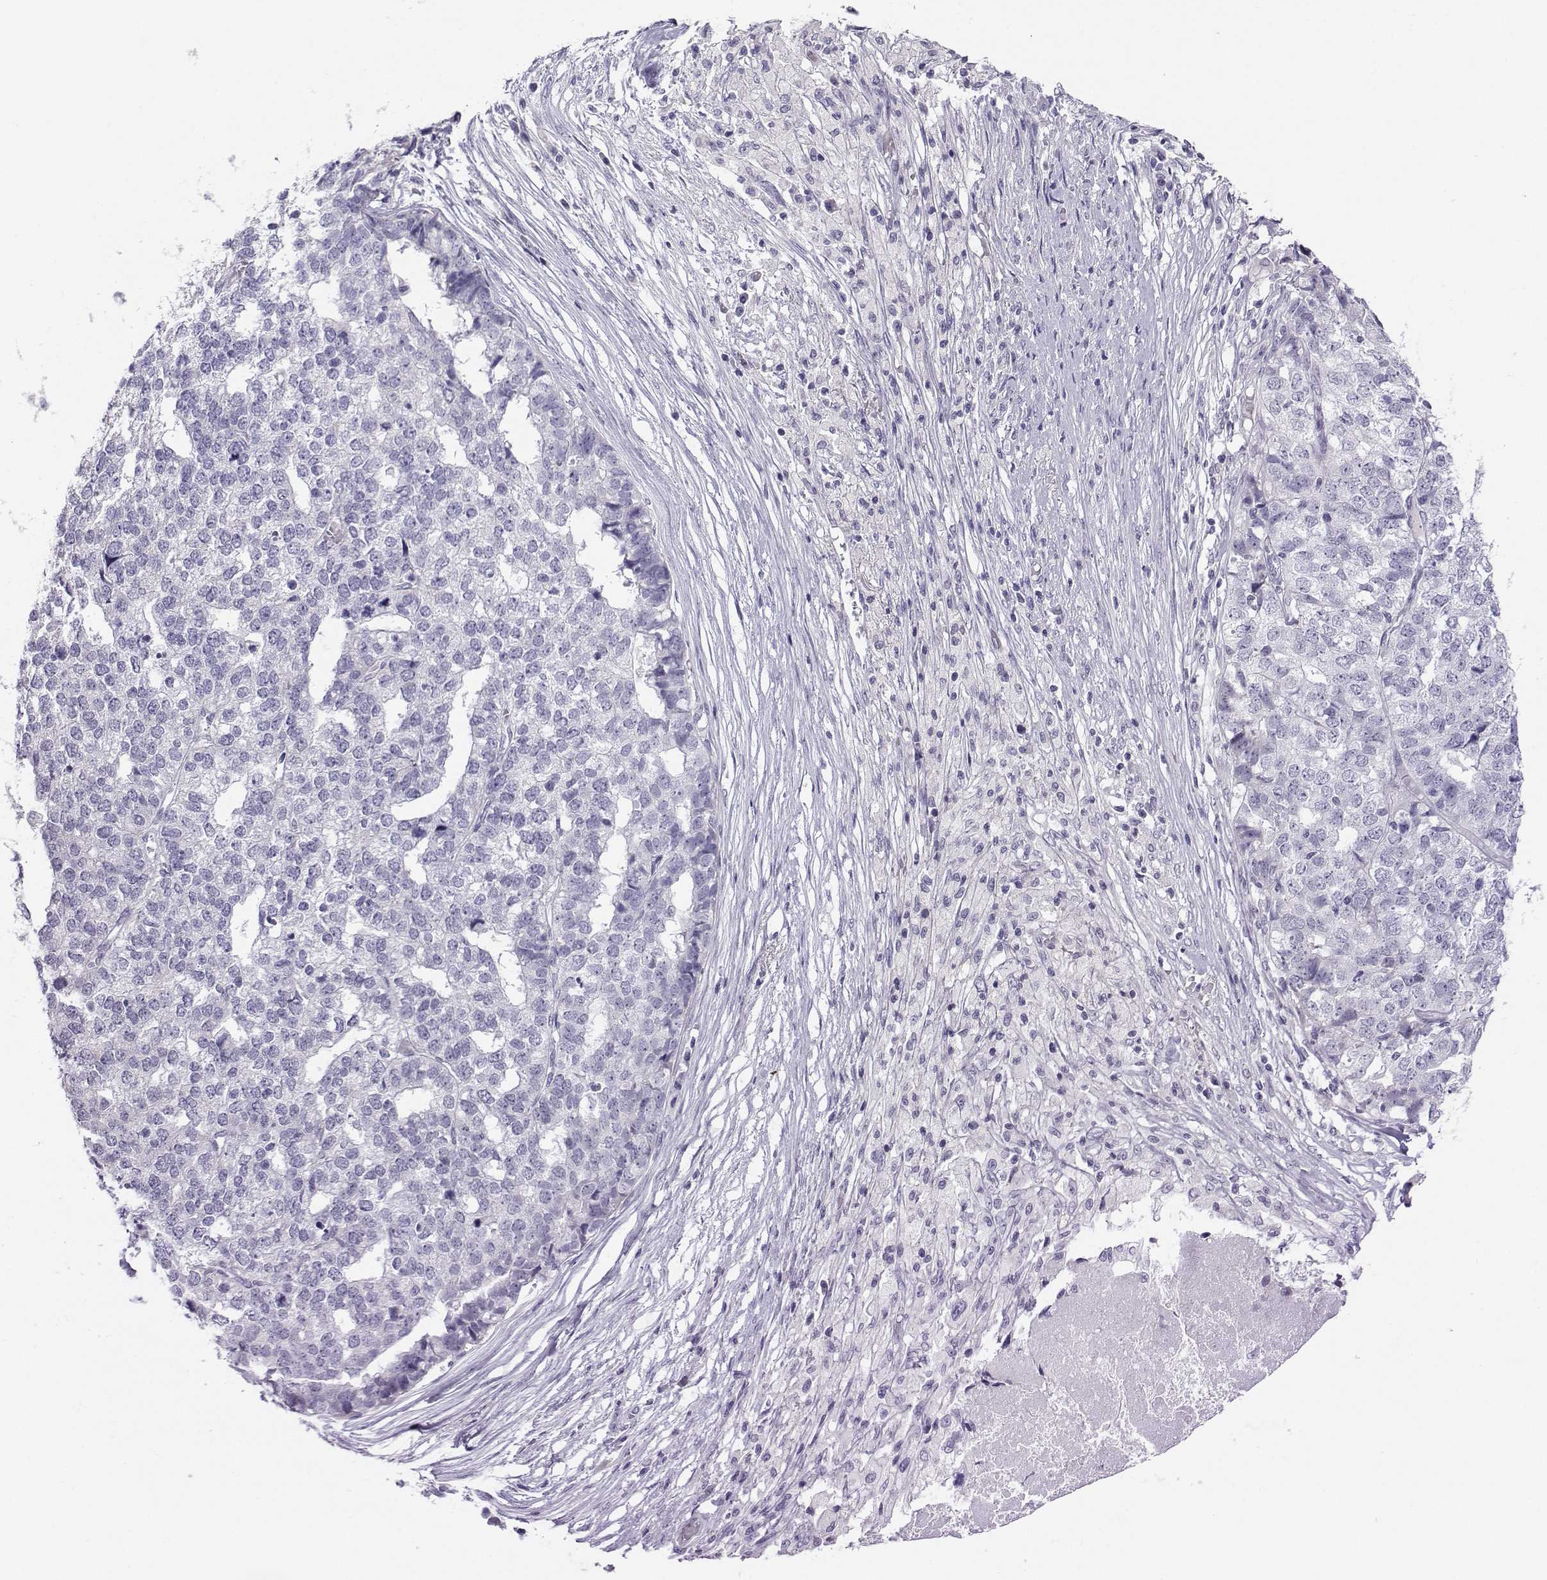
{"staining": {"intensity": "negative", "quantity": "none", "location": "none"}, "tissue": "stomach cancer", "cell_type": "Tumor cells", "image_type": "cancer", "snomed": [{"axis": "morphology", "description": "Adenocarcinoma, NOS"}, {"axis": "topography", "description": "Stomach"}], "caption": "Immunohistochemistry (IHC) of stomach adenocarcinoma reveals no expression in tumor cells.", "gene": "FBXO24", "patient": {"sex": "male", "age": 69}}